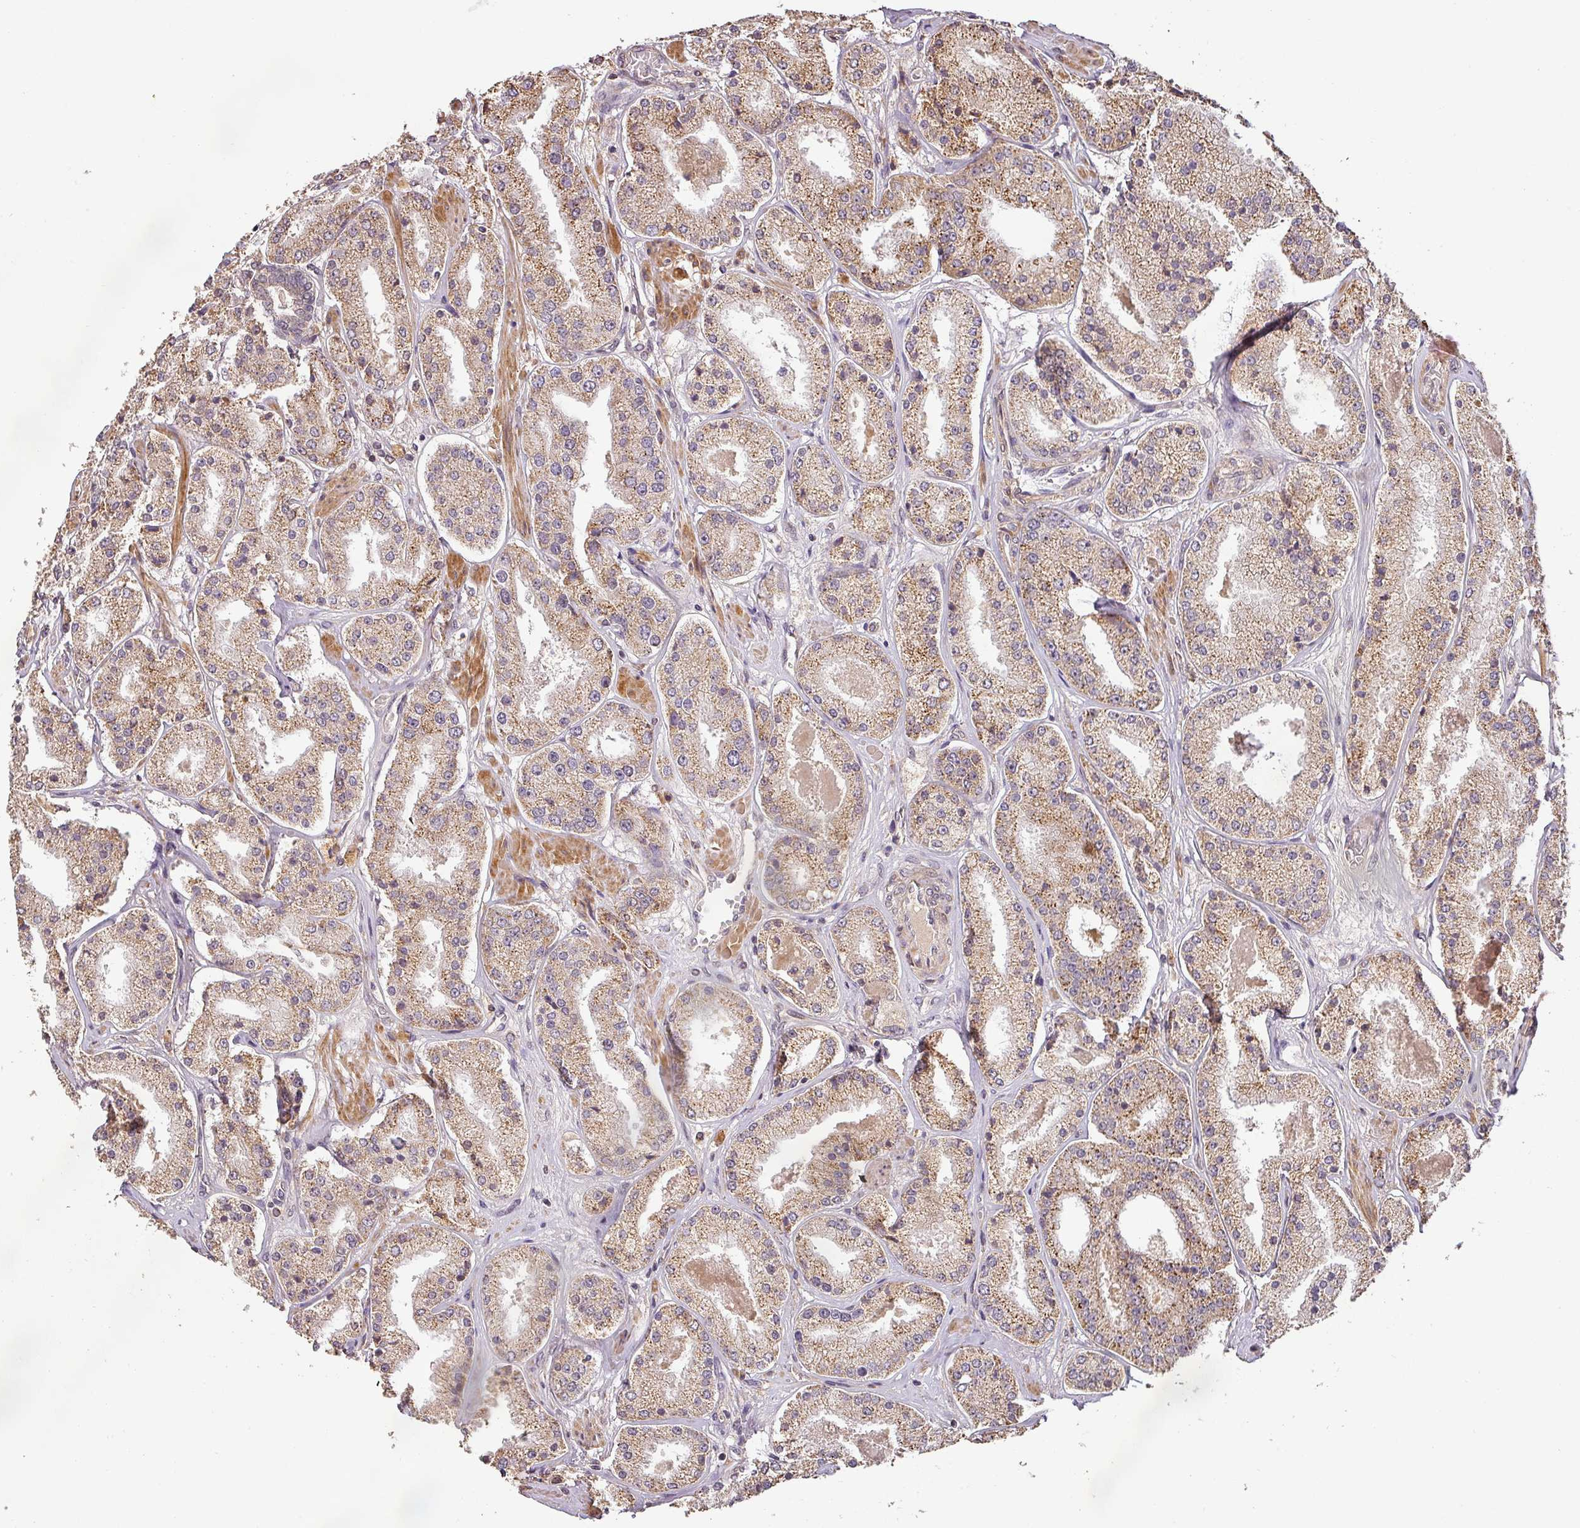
{"staining": {"intensity": "moderate", "quantity": "<25%", "location": "cytoplasmic/membranous"}, "tissue": "prostate cancer", "cell_type": "Tumor cells", "image_type": "cancer", "snomed": [{"axis": "morphology", "description": "Adenocarcinoma, High grade"}, {"axis": "topography", "description": "Prostate"}], "caption": "Immunohistochemical staining of prostate cancer (high-grade adenocarcinoma) reveals low levels of moderate cytoplasmic/membranous protein expression in about <25% of tumor cells.", "gene": "BPIFB3", "patient": {"sex": "male", "age": 63}}